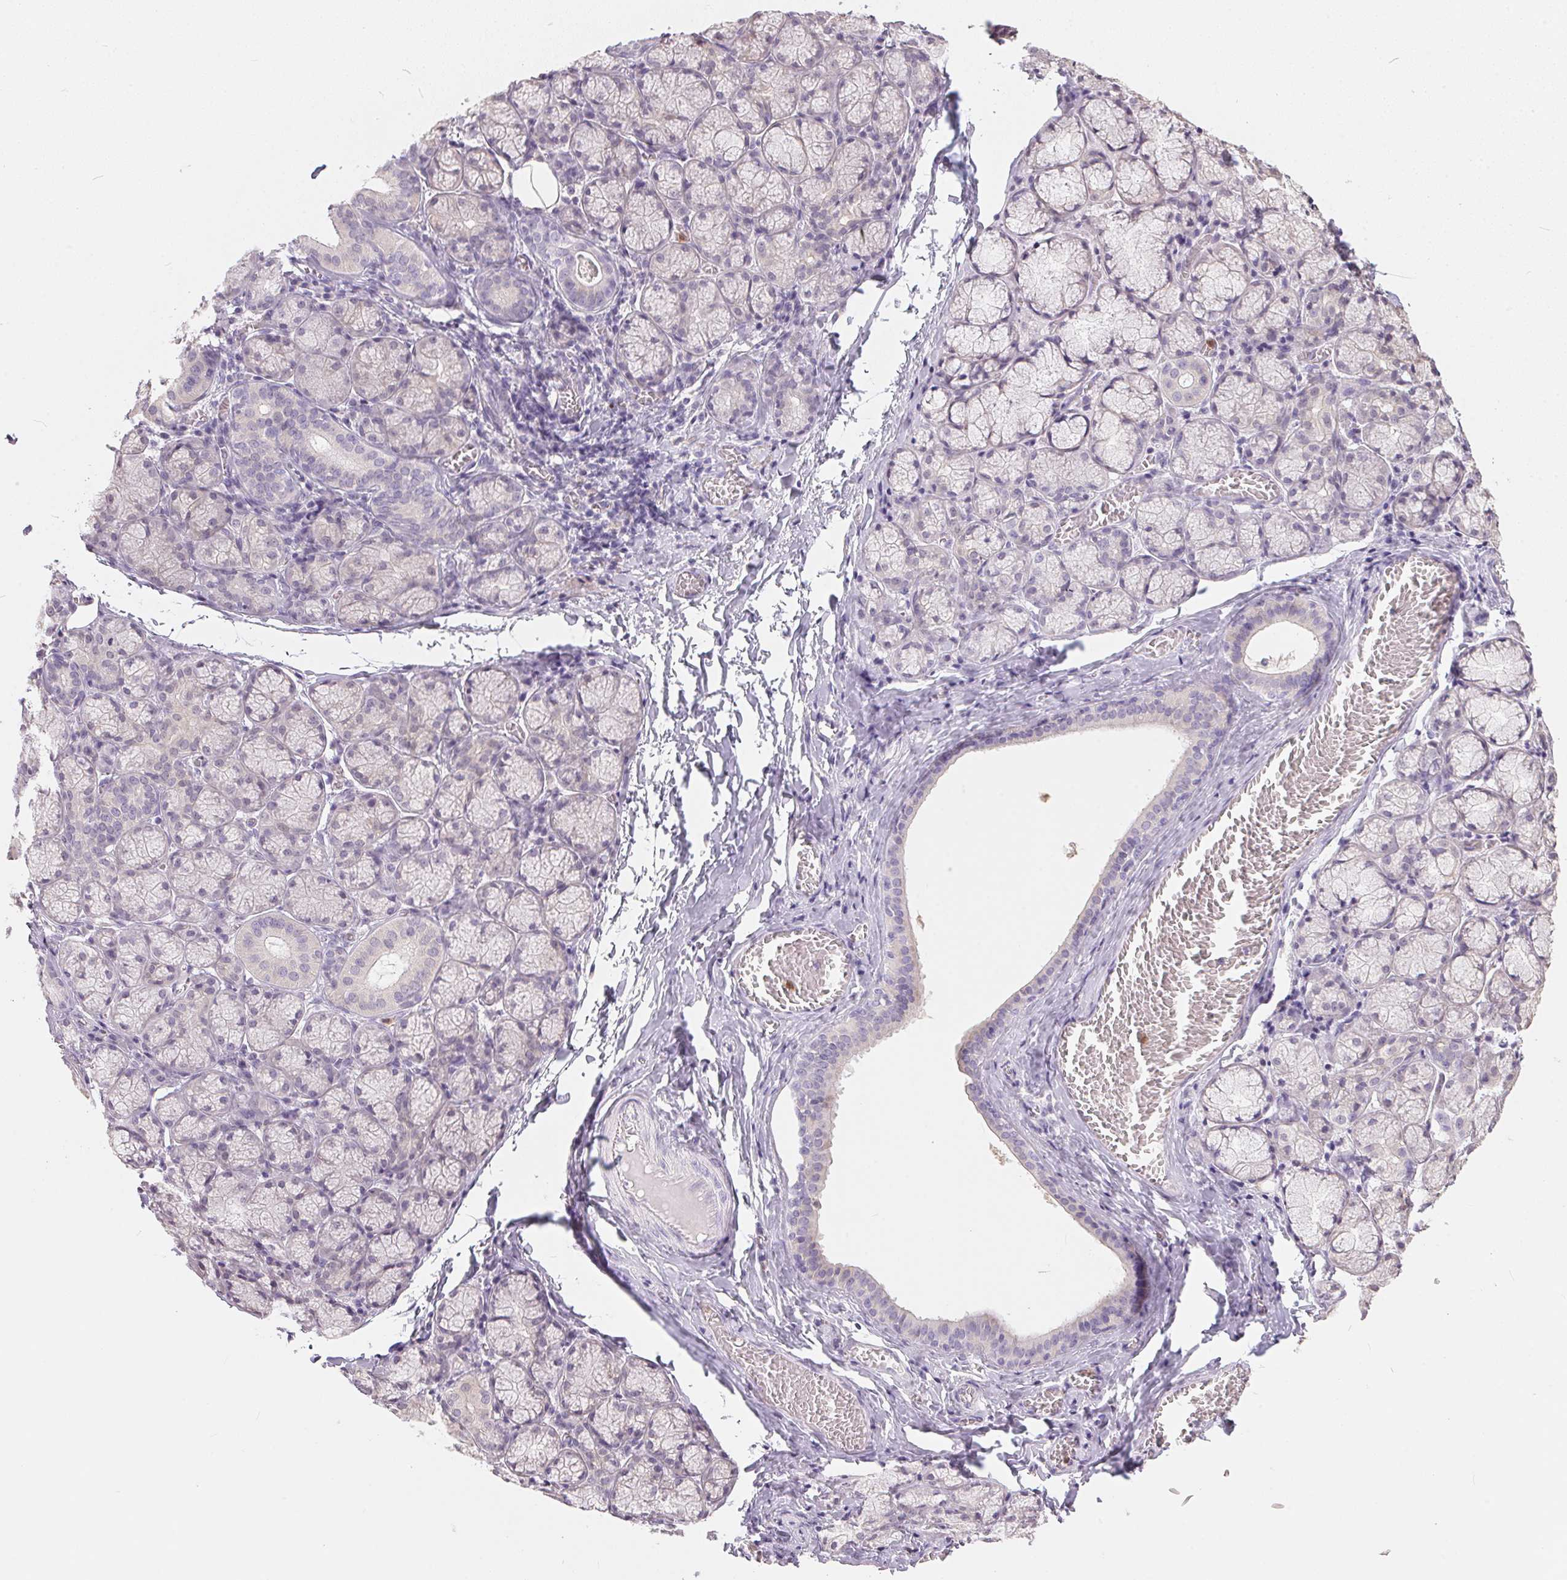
{"staining": {"intensity": "negative", "quantity": "none", "location": "none"}, "tissue": "salivary gland", "cell_type": "Glandular cells", "image_type": "normal", "snomed": [{"axis": "morphology", "description": "Normal tissue, NOS"}, {"axis": "topography", "description": "Salivary gland"}], "caption": "This is a photomicrograph of immunohistochemistry (IHC) staining of benign salivary gland, which shows no expression in glandular cells.", "gene": "SERPINB1", "patient": {"sex": "female", "age": 24}}